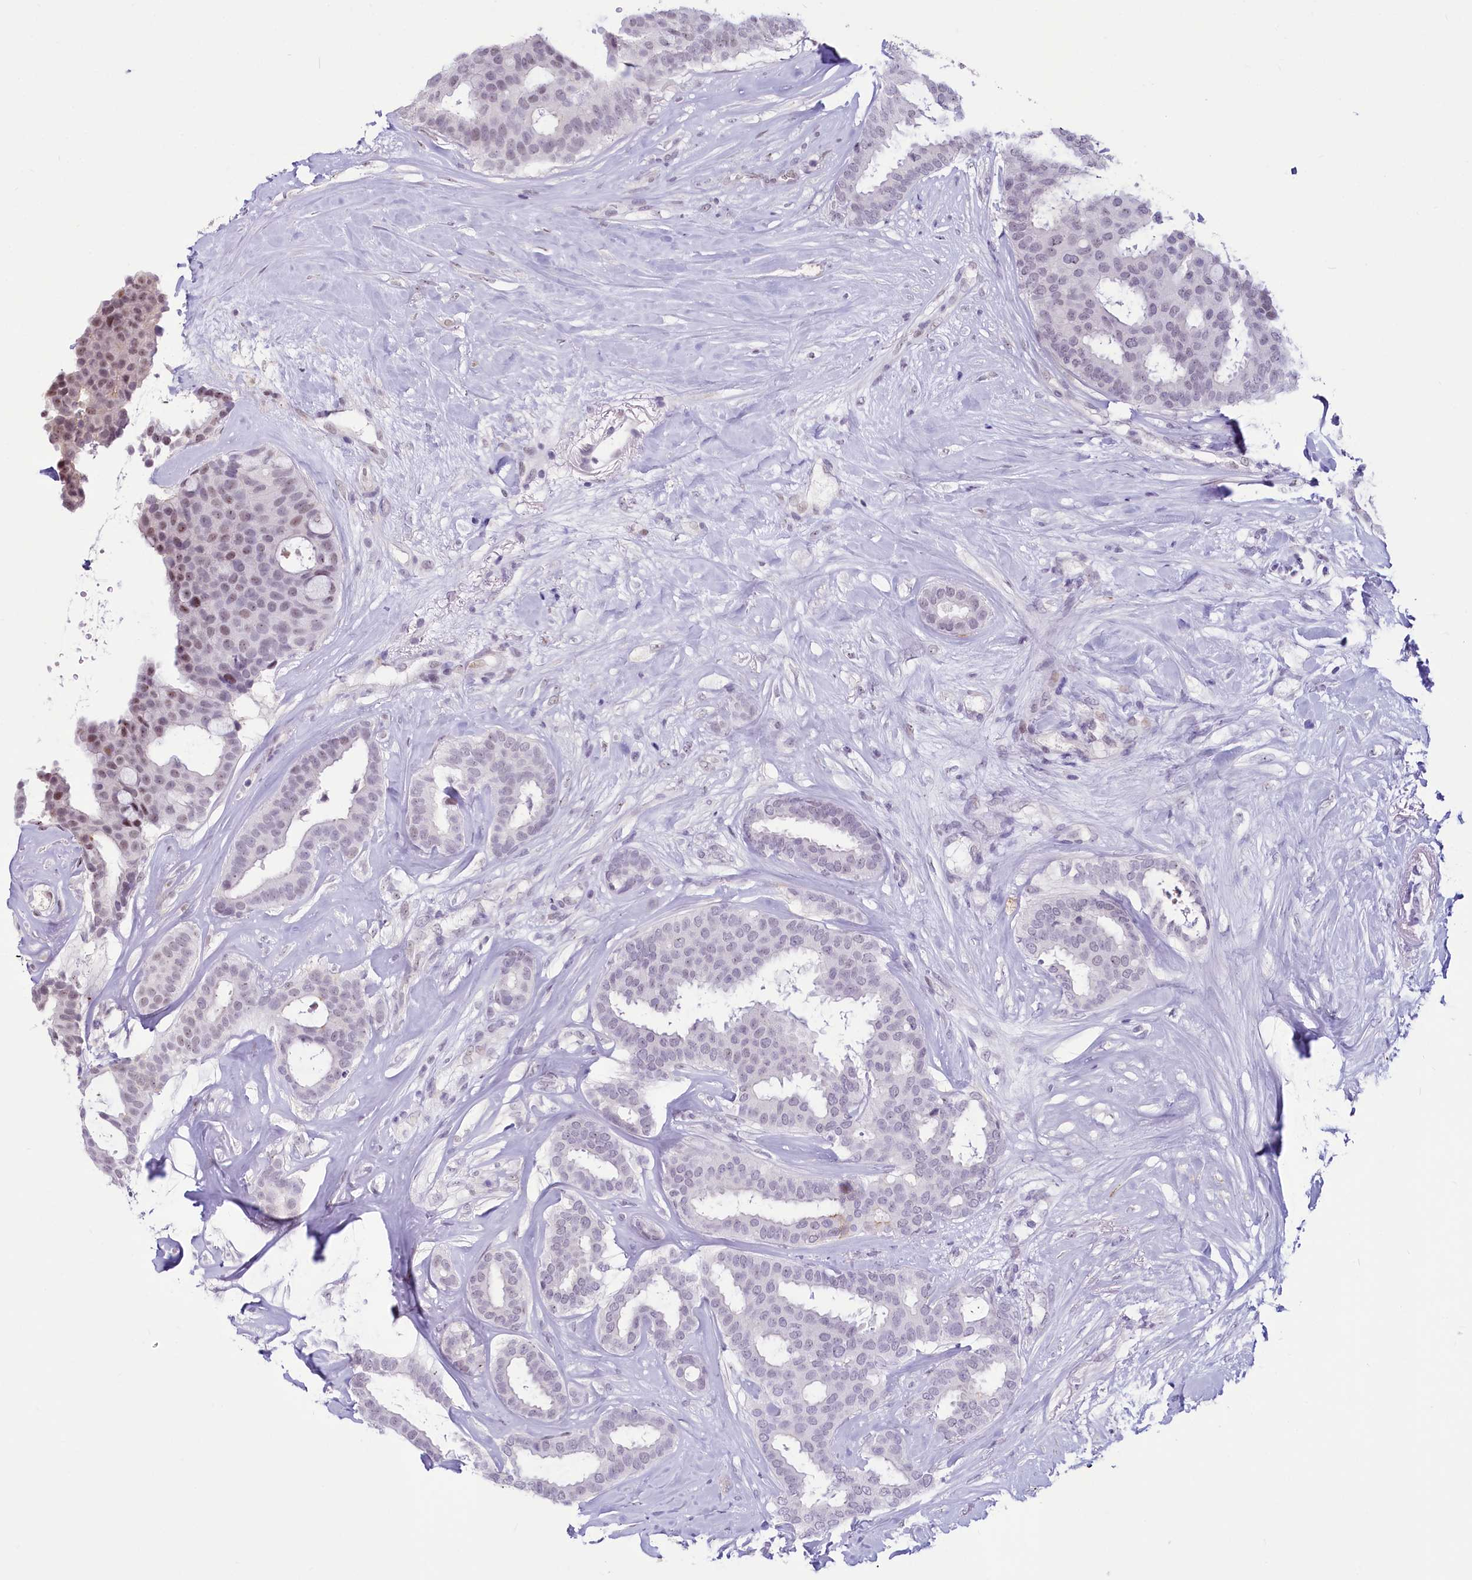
{"staining": {"intensity": "negative", "quantity": "none", "location": "none"}, "tissue": "breast cancer", "cell_type": "Tumor cells", "image_type": "cancer", "snomed": [{"axis": "morphology", "description": "Duct carcinoma"}, {"axis": "topography", "description": "Breast"}], "caption": "DAB immunohistochemical staining of human breast cancer (invasive ductal carcinoma) displays no significant staining in tumor cells.", "gene": "PROCR", "patient": {"sex": "female", "age": 75}}